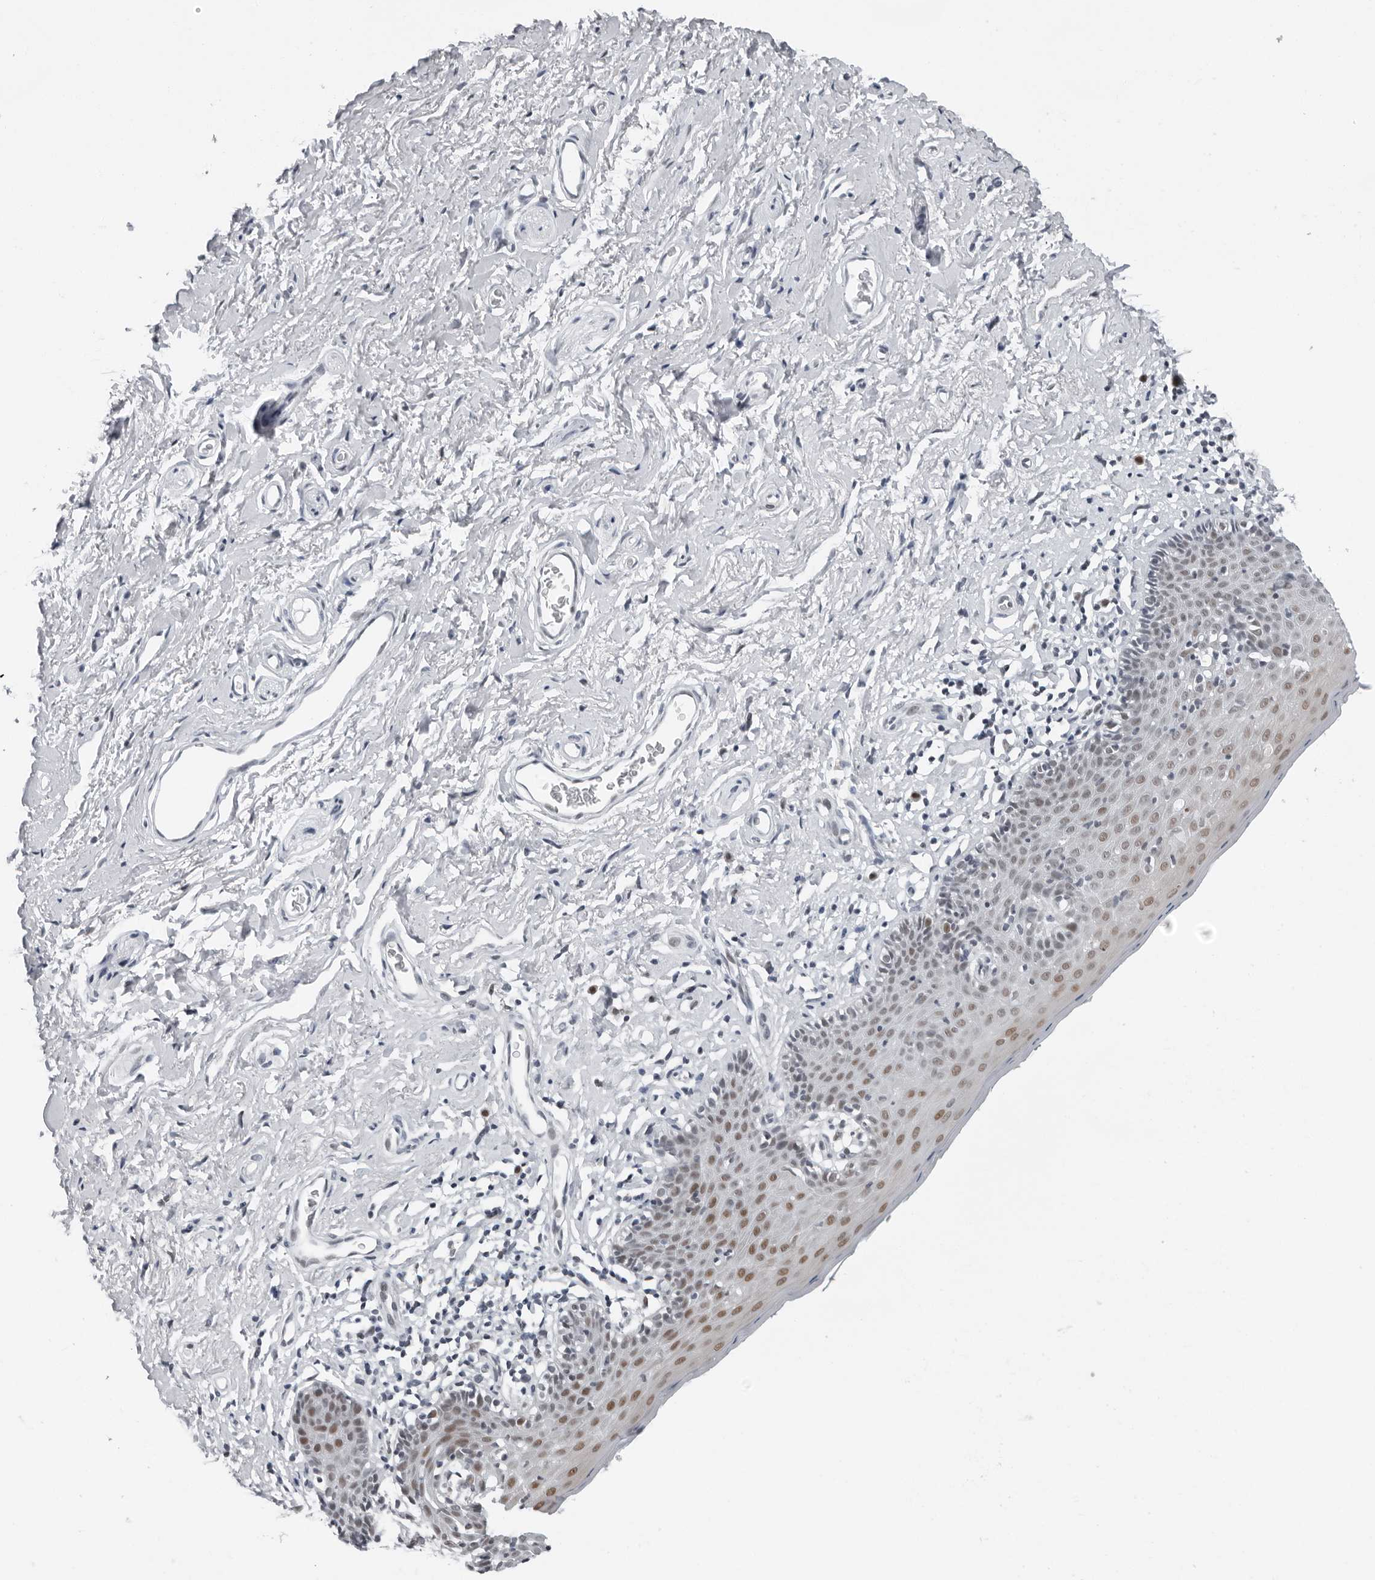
{"staining": {"intensity": "moderate", "quantity": "25%-75%", "location": "nuclear"}, "tissue": "skin", "cell_type": "Epidermal cells", "image_type": "normal", "snomed": [{"axis": "morphology", "description": "Normal tissue, NOS"}, {"axis": "topography", "description": "Vulva"}], "caption": "Immunohistochemistry micrograph of unremarkable skin: human skin stained using IHC shows medium levels of moderate protein expression localized specifically in the nuclear of epidermal cells, appearing as a nuclear brown color.", "gene": "PPP1R42", "patient": {"sex": "female", "age": 66}}